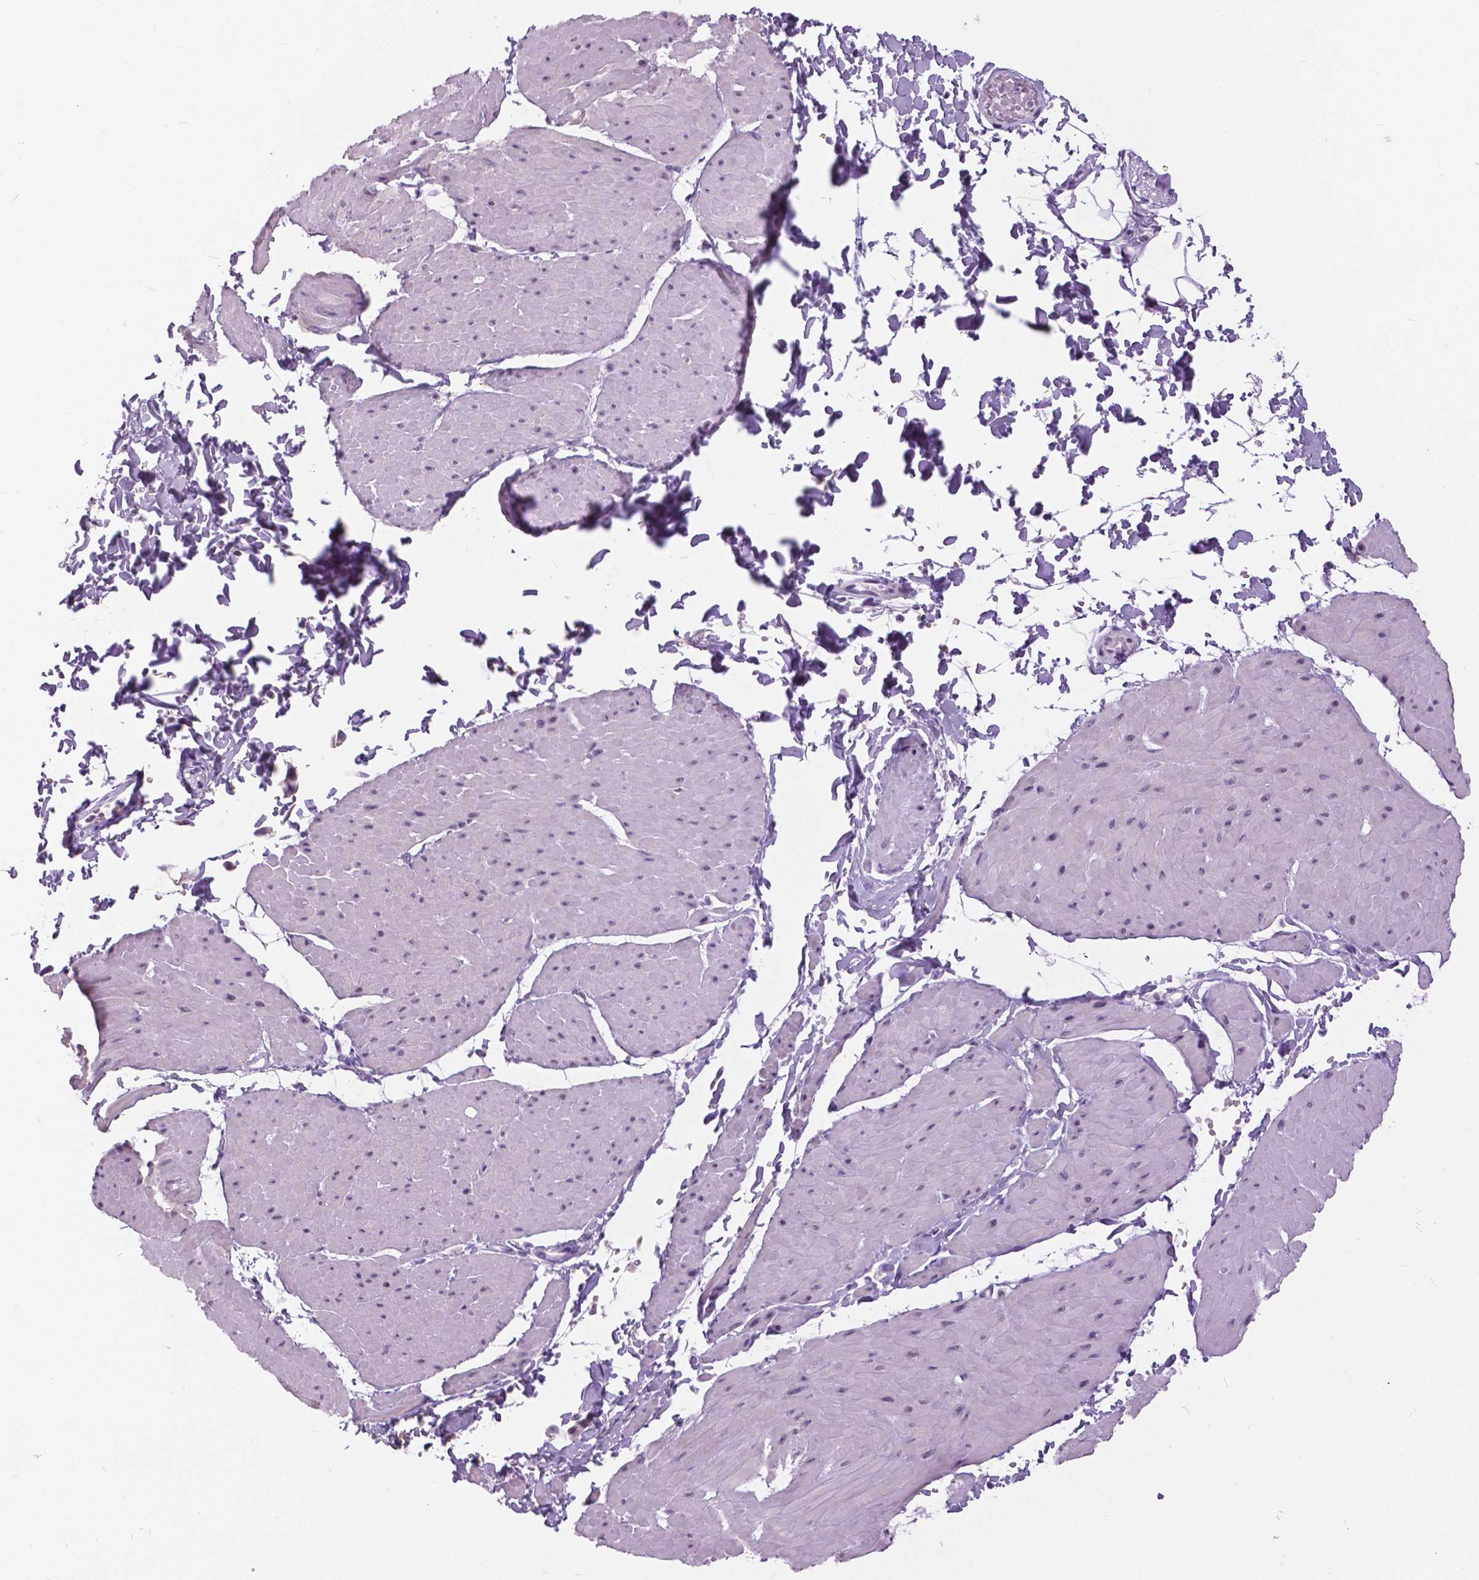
{"staining": {"intensity": "negative", "quantity": "none", "location": "none"}, "tissue": "adipose tissue", "cell_type": "Adipocytes", "image_type": "normal", "snomed": [{"axis": "morphology", "description": "Normal tissue, NOS"}, {"axis": "topography", "description": "Smooth muscle"}, {"axis": "topography", "description": "Peripheral nerve tissue"}], "caption": "This image is of normal adipose tissue stained with IHC to label a protein in brown with the nuclei are counter-stained blue. There is no positivity in adipocytes.", "gene": "MYOM1", "patient": {"sex": "male", "age": 58}}